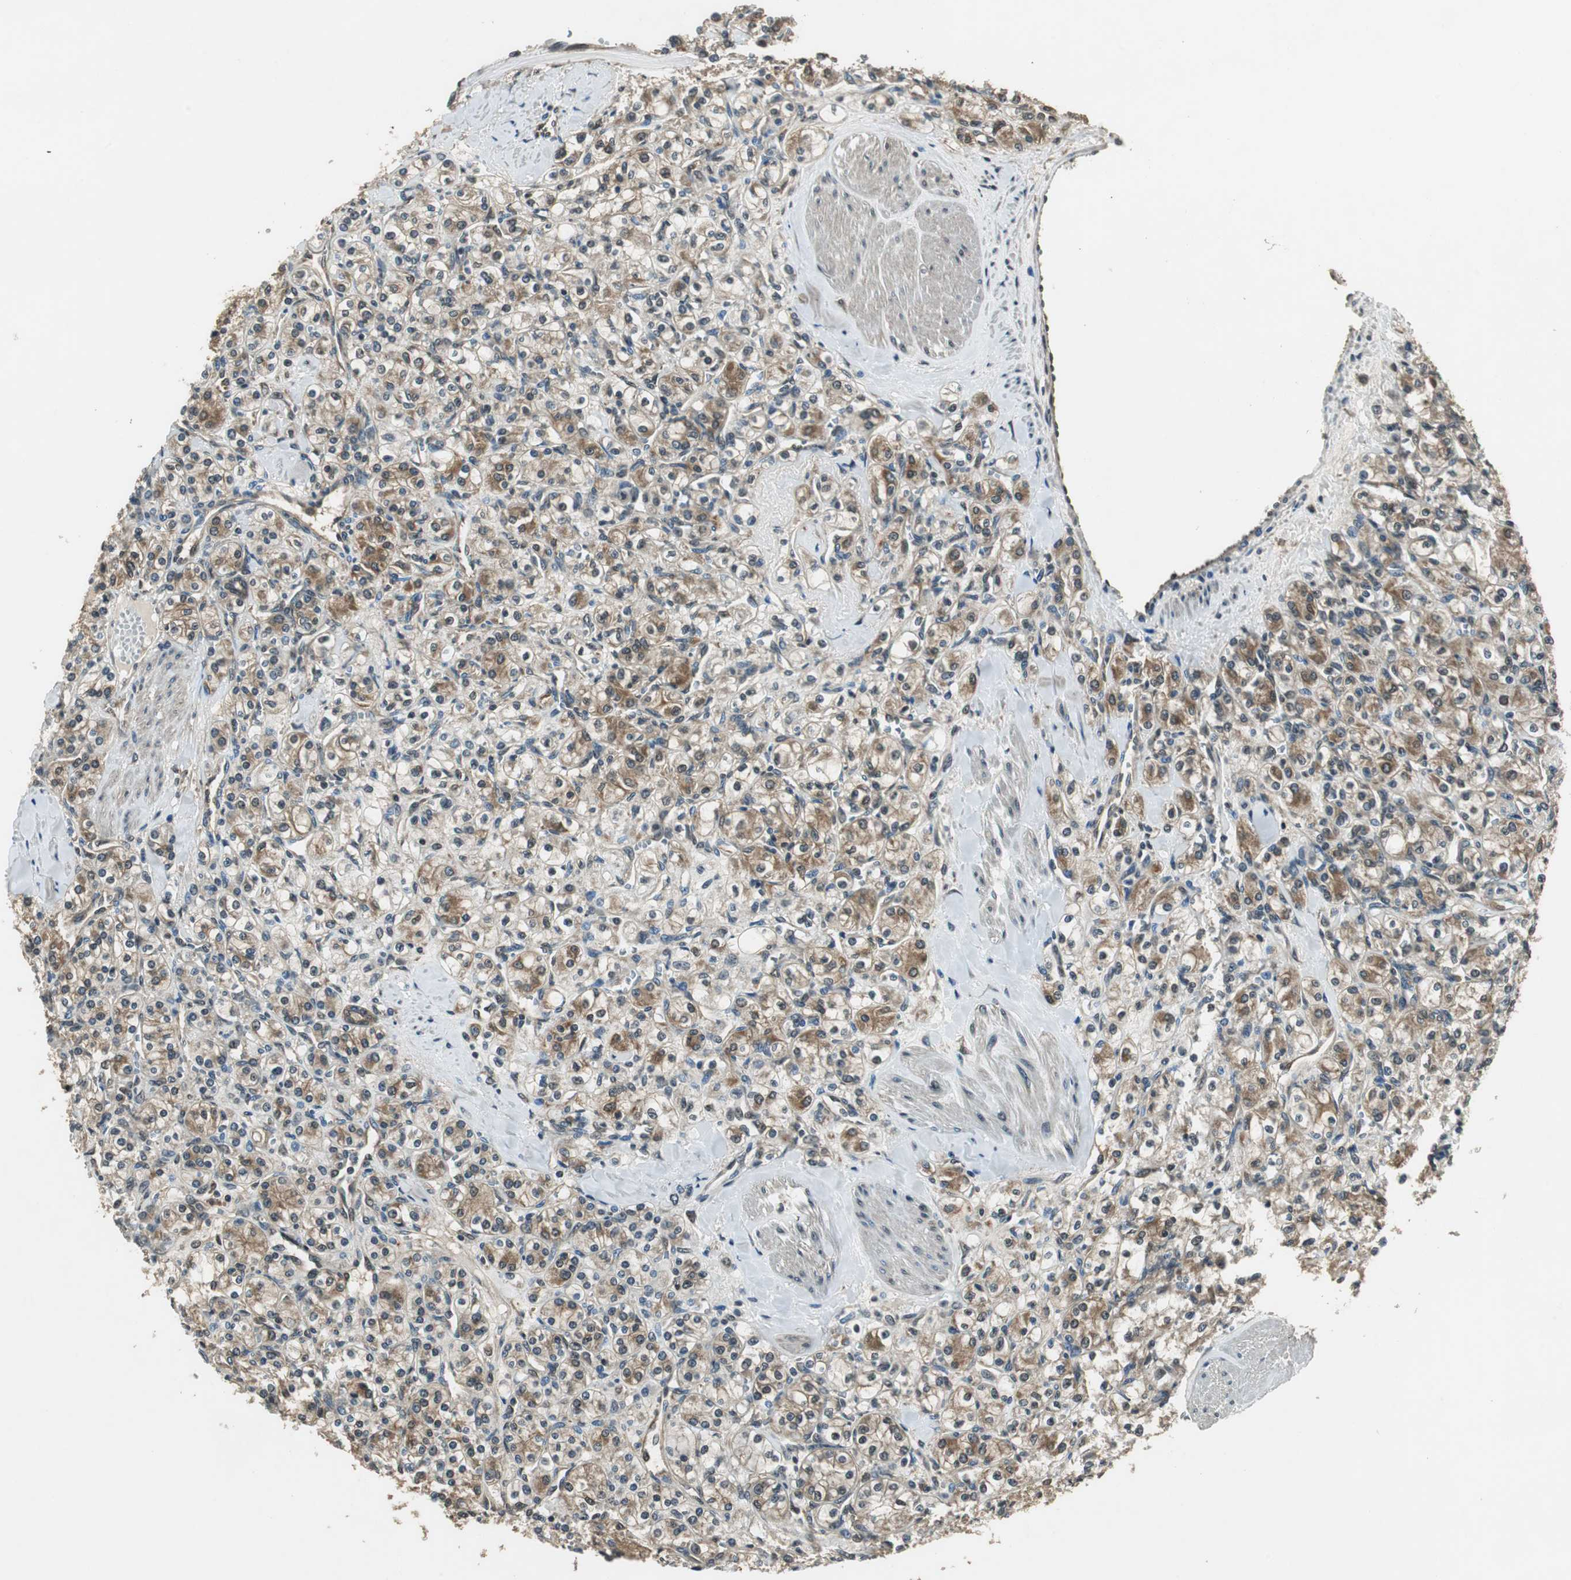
{"staining": {"intensity": "moderate", "quantity": ">75%", "location": "cytoplasmic/membranous"}, "tissue": "renal cancer", "cell_type": "Tumor cells", "image_type": "cancer", "snomed": [{"axis": "morphology", "description": "Adenocarcinoma, NOS"}, {"axis": "topography", "description": "Kidney"}], "caption": "Protein staining demonstrates moderate cytoplasmic/membranous staining in about >75% of tumor cells in adenocarcinoma (renal).", "gene": "PSMB4", "patient": {"sex": "male", "age": 77}}